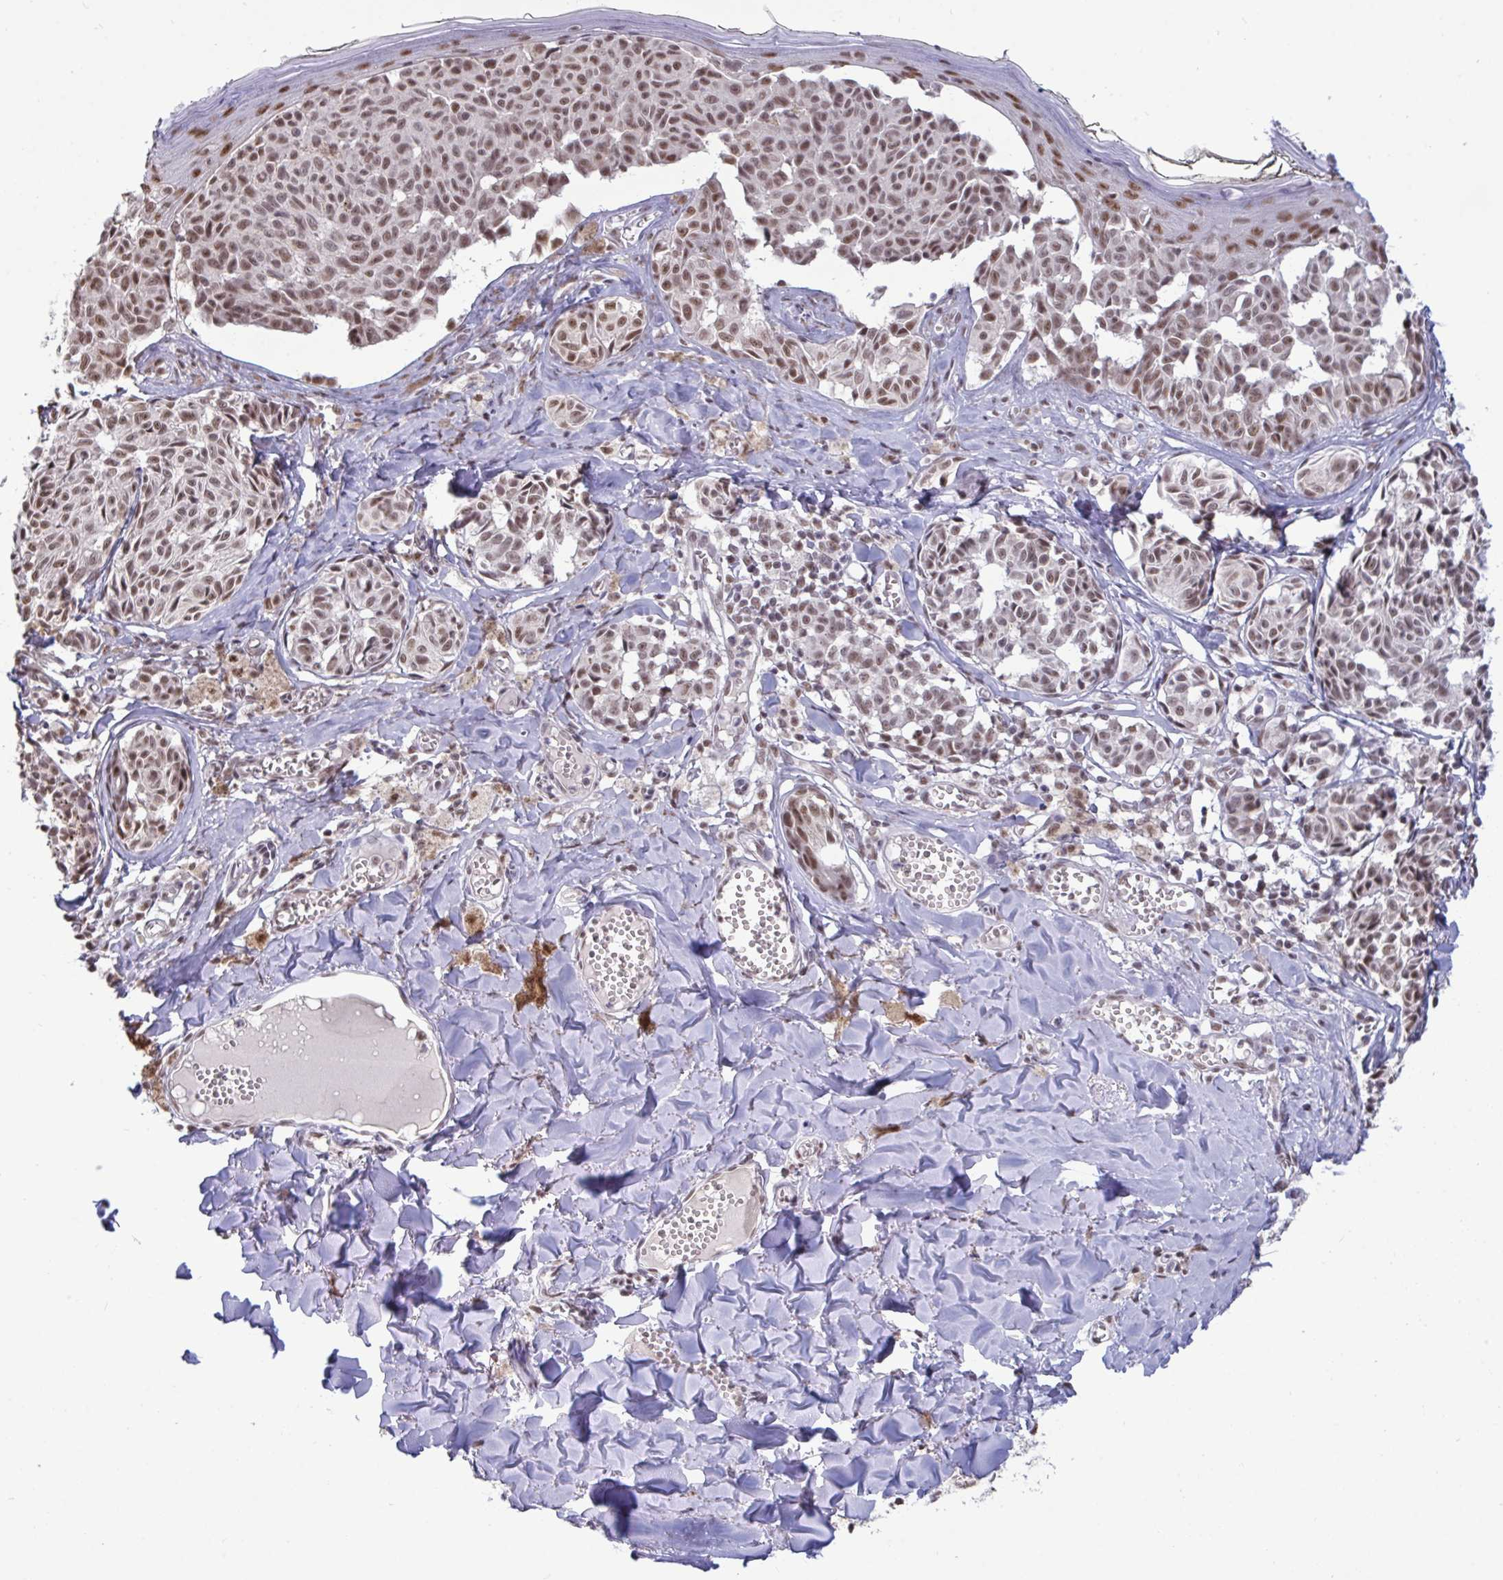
{"staining": {"intensity": "moderate", "quantity": ">75%", "location": "nuclear"}, "tissue": "melanoma", "cell_type": "Tumor cells", "image_type": "cancer", "snomed": [{"axis": "morphology", "description": "Malignant melanoma, NOS"}, {"axis": "topography", "description": "Skin"}], "caption": "This image exhibits immunohistochemistry staining of melanoma, with medium moderate nuclear positivity in about >75% of tumor cells.", "gene": "PUF60", "patient": {"sex": "female", "age": 43}}